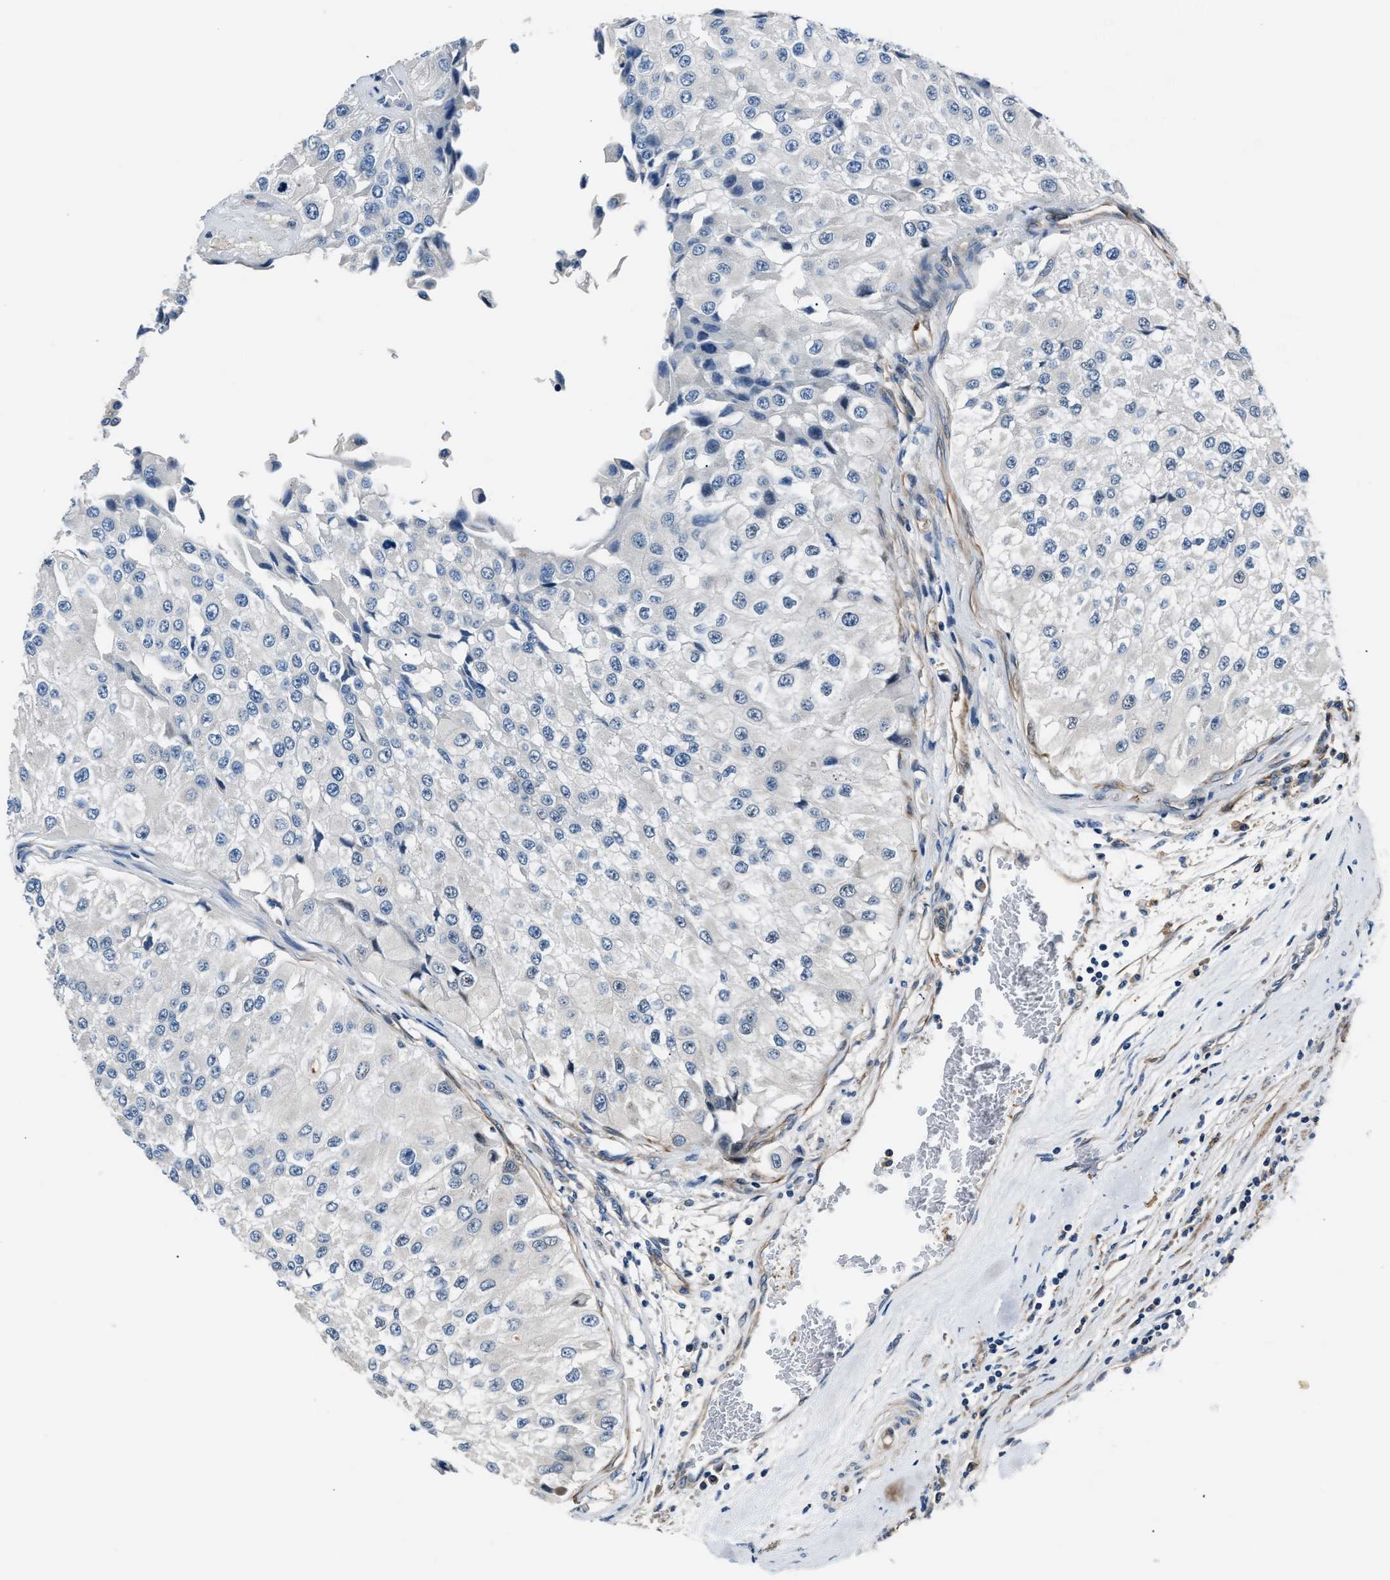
{"staining": {"intensity": "negative", "quantity": "none", "location": "none"}, "tissue": "urothelial cancer", "cell_type": "Tumor cells", "image_type": "cancer", "snomed": [{"axis": "morphology", "description": "Urothelial carcinoma, High grade"}, {"axis": "topography", "description": "Kidney"}, {"axis": "topography", "description": "Urinary bladder"}], "caption": "High power microscopy histopathology image of an immunohistochemistry (IHC) micrograph of high-grade urothelial carcinoma, revealing no significant positivity in tumor cells.", "gene": "MPDZ", "patient": {"sex": "male", "age": 77}}